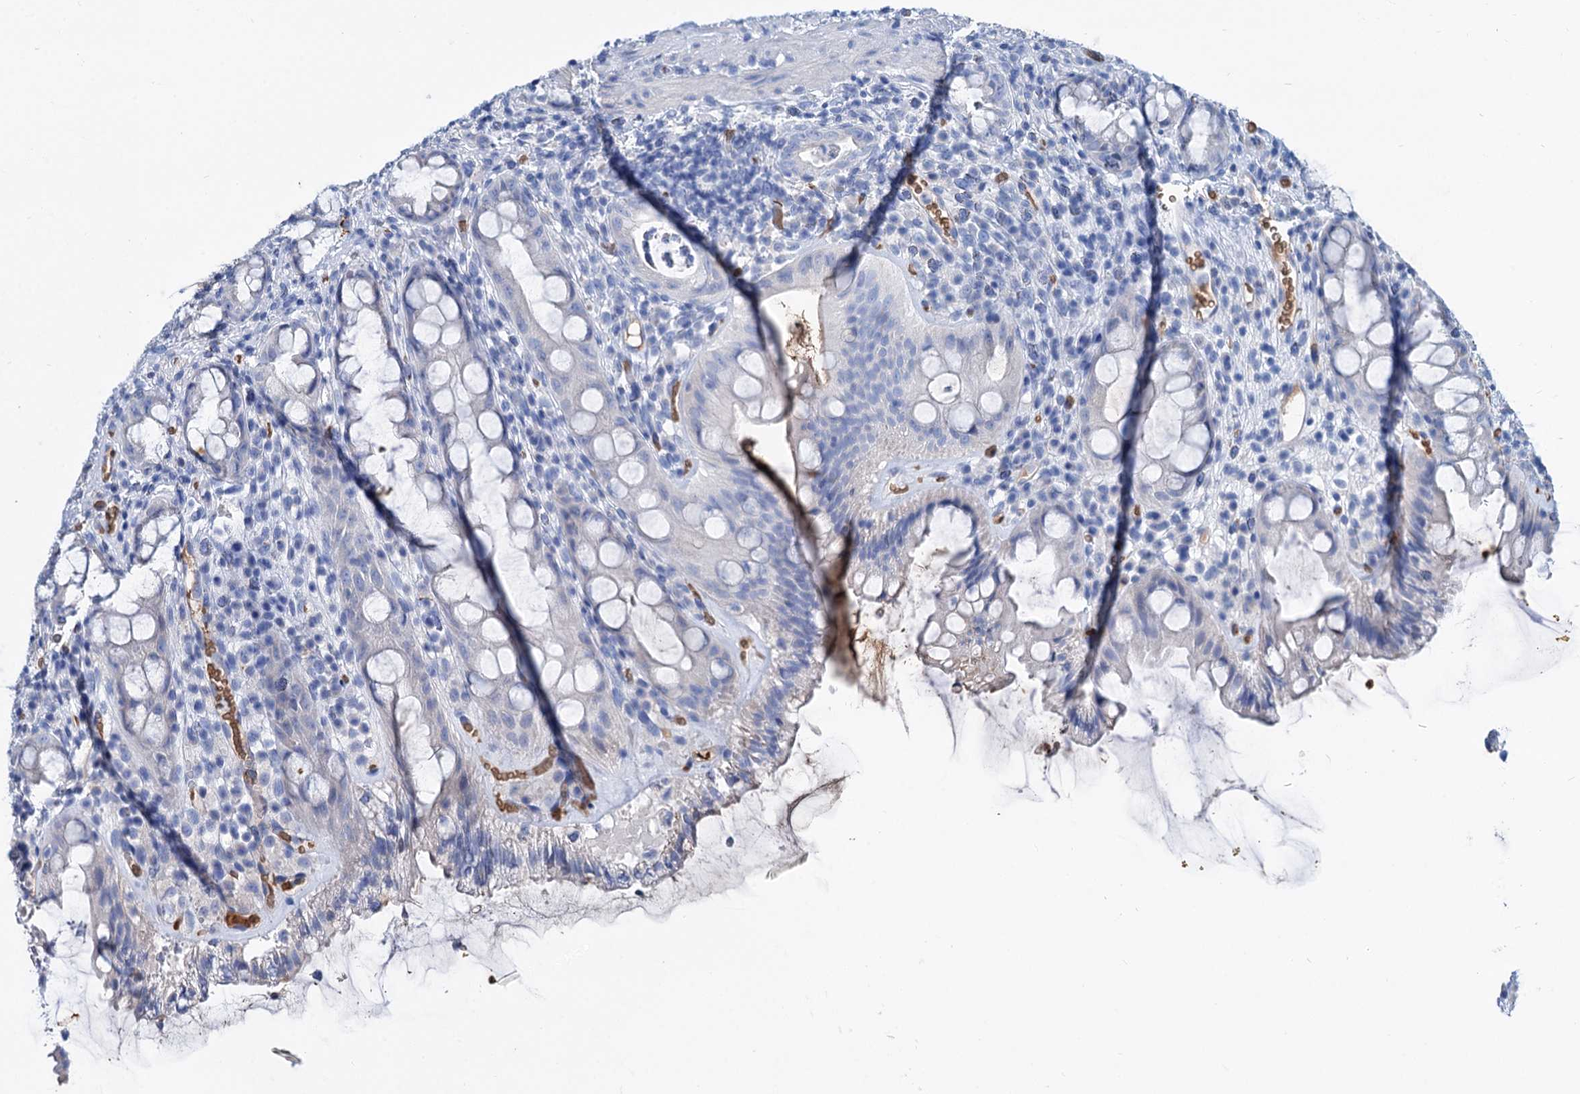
{"staining": {"intensity": "negative", "quantity": "none", "location": "none"}, "tissue": "rectum", "cell_type": "Glandular cells", "image_type": "normal", "snomed": [{"axis": "morphology", "description": "Normal tissue, NOS"}, {"axis": "topography", "description": "Rectum"}], "caption": "Glandular cells show no significant protein expression in normal rectum. The staining was performed using DAB to visualize the protein expression in brown, while the nuclei were stained in blue with hematoxylin (Magnification: 20x).", "gene": "RPUSD3", "patient": {"sex": "female", "age": 57}}